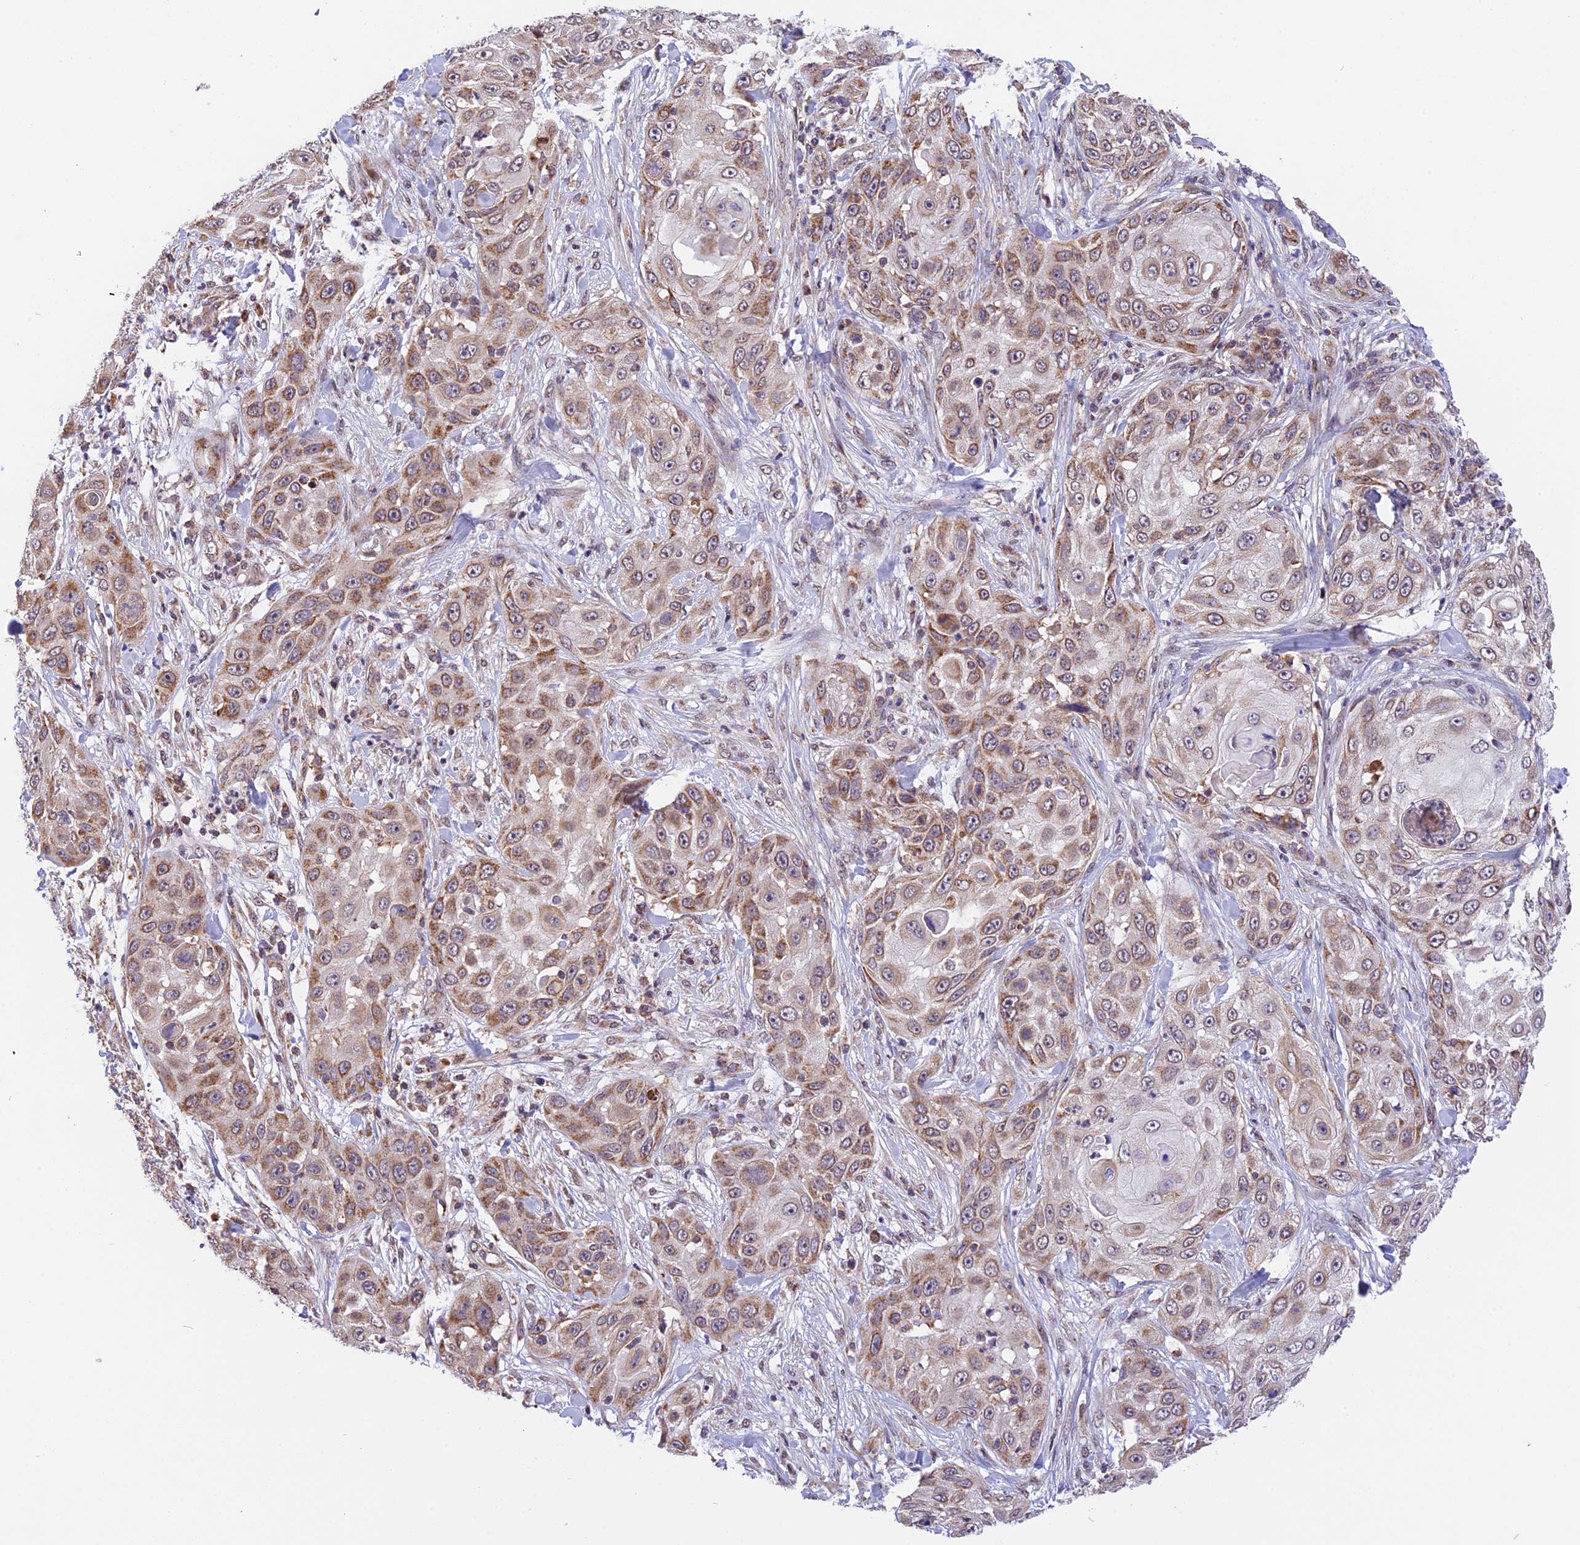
{"staining": {"intensity": "moderate", "quantity": ">75%", "location": "cytoplasmic/membranous"}, "tissue": "skin cancer", "cell_type": "Tumor cells", "image_type": "cancer", "snomed": [{"axis": "morphology", "description": "Squamous cell carcinoma, NOS"}, {"axis": "topography", "description": "Skin"}], "caption": "Immunohistochemical staining of human skin cancer (squamous cell carcinoma) exhibits medium levels of moderate cytoplasmic/membranous positivity in approximately >75% of tumor cells.", "gene": "RERGL", "patient": {"sex": "female", "age": 44}}